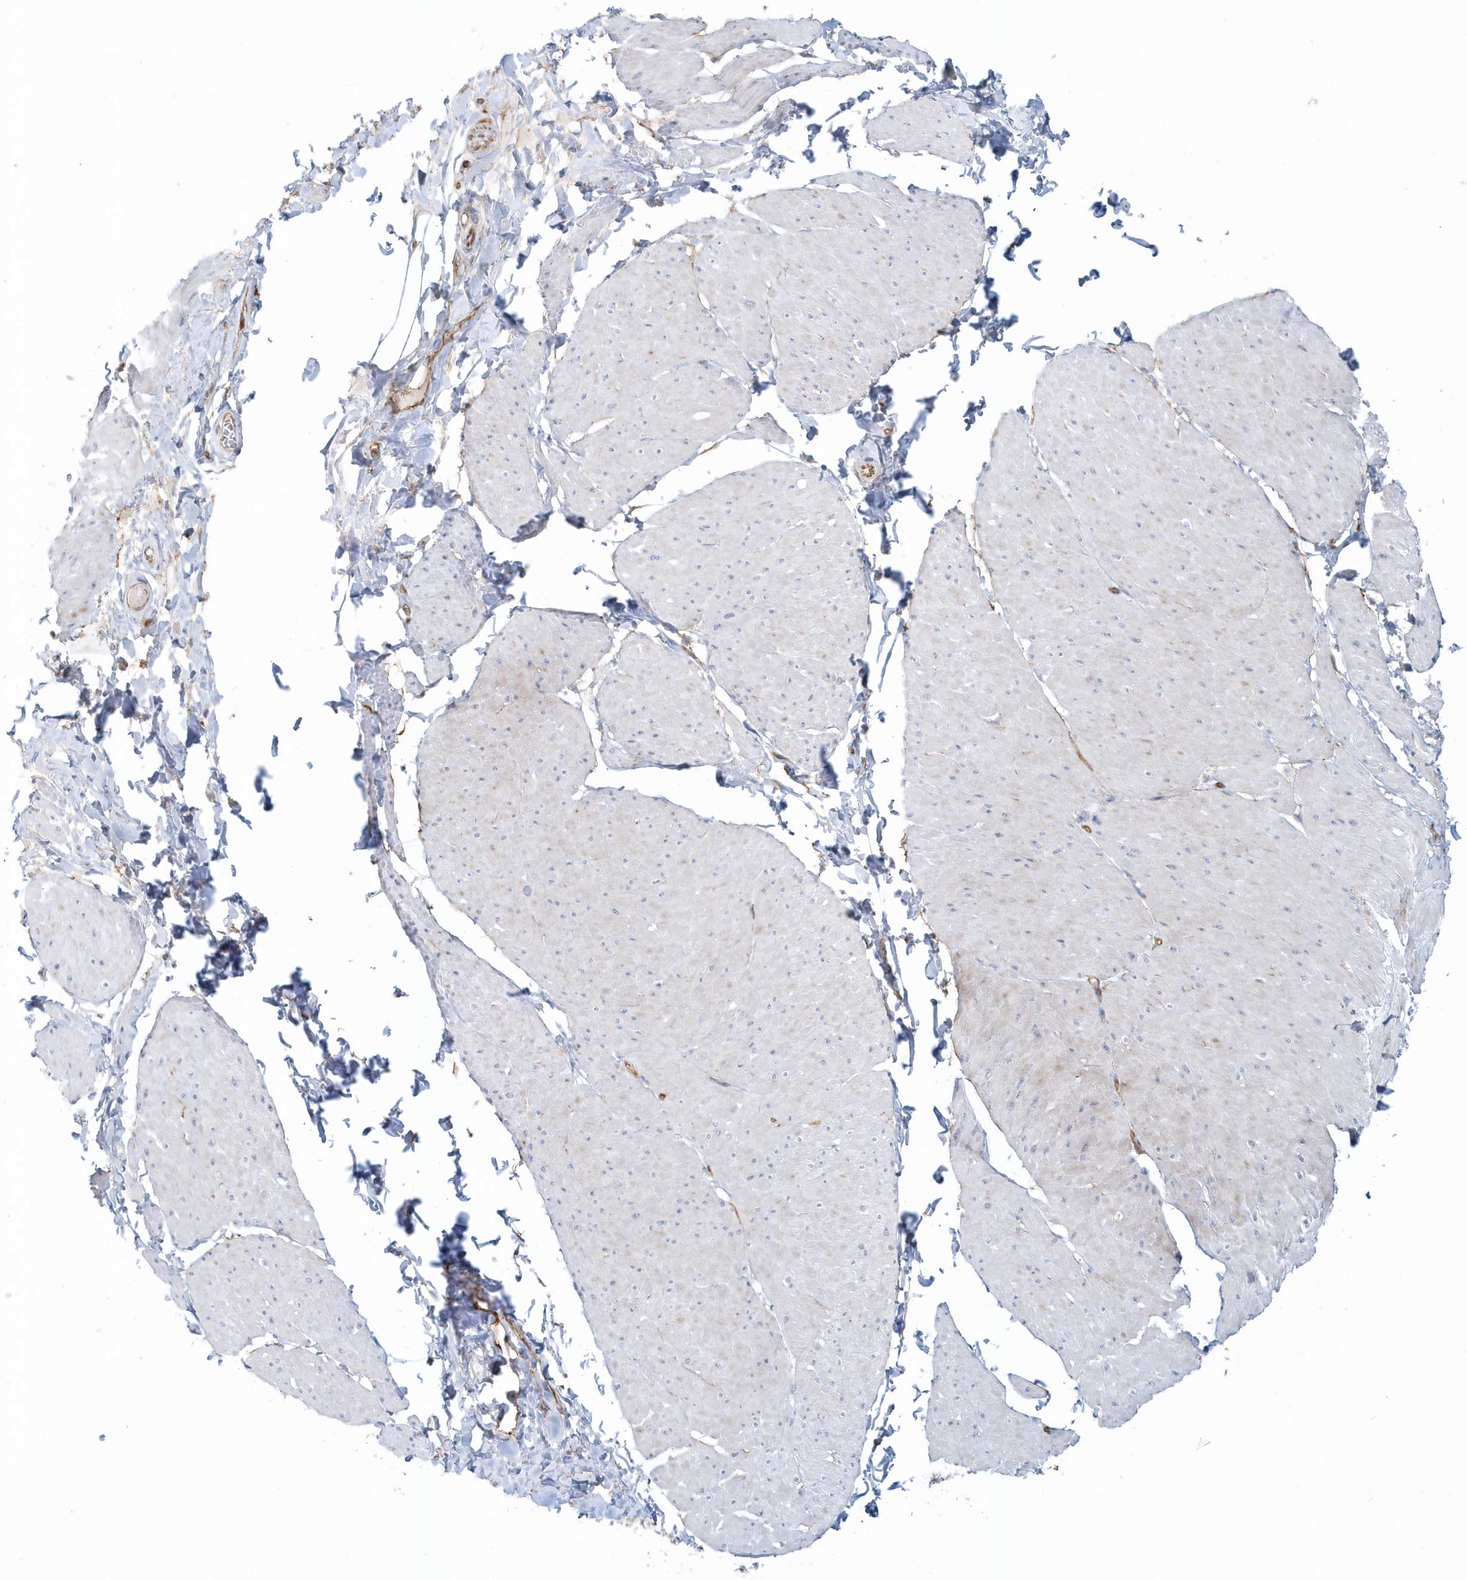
{"staining": {"intensity": "negative", "quantity": "none", "location": "none"}, "tissue": "smooth muscle", "cell_type": "Smooth muscle cells", "image_type": "normal", "snomed": [{"axis": "morphology", "description": "Urothelial carcinoma, High grade"}, {"axis": "topography", "description": "Urinary bladder"}], "caption": "IHC of normal smooth muscle demonstrates no staining in smooth muscle cells.", "gene": "DNAH1", "patient": {"sex": "male", "age": 46}}